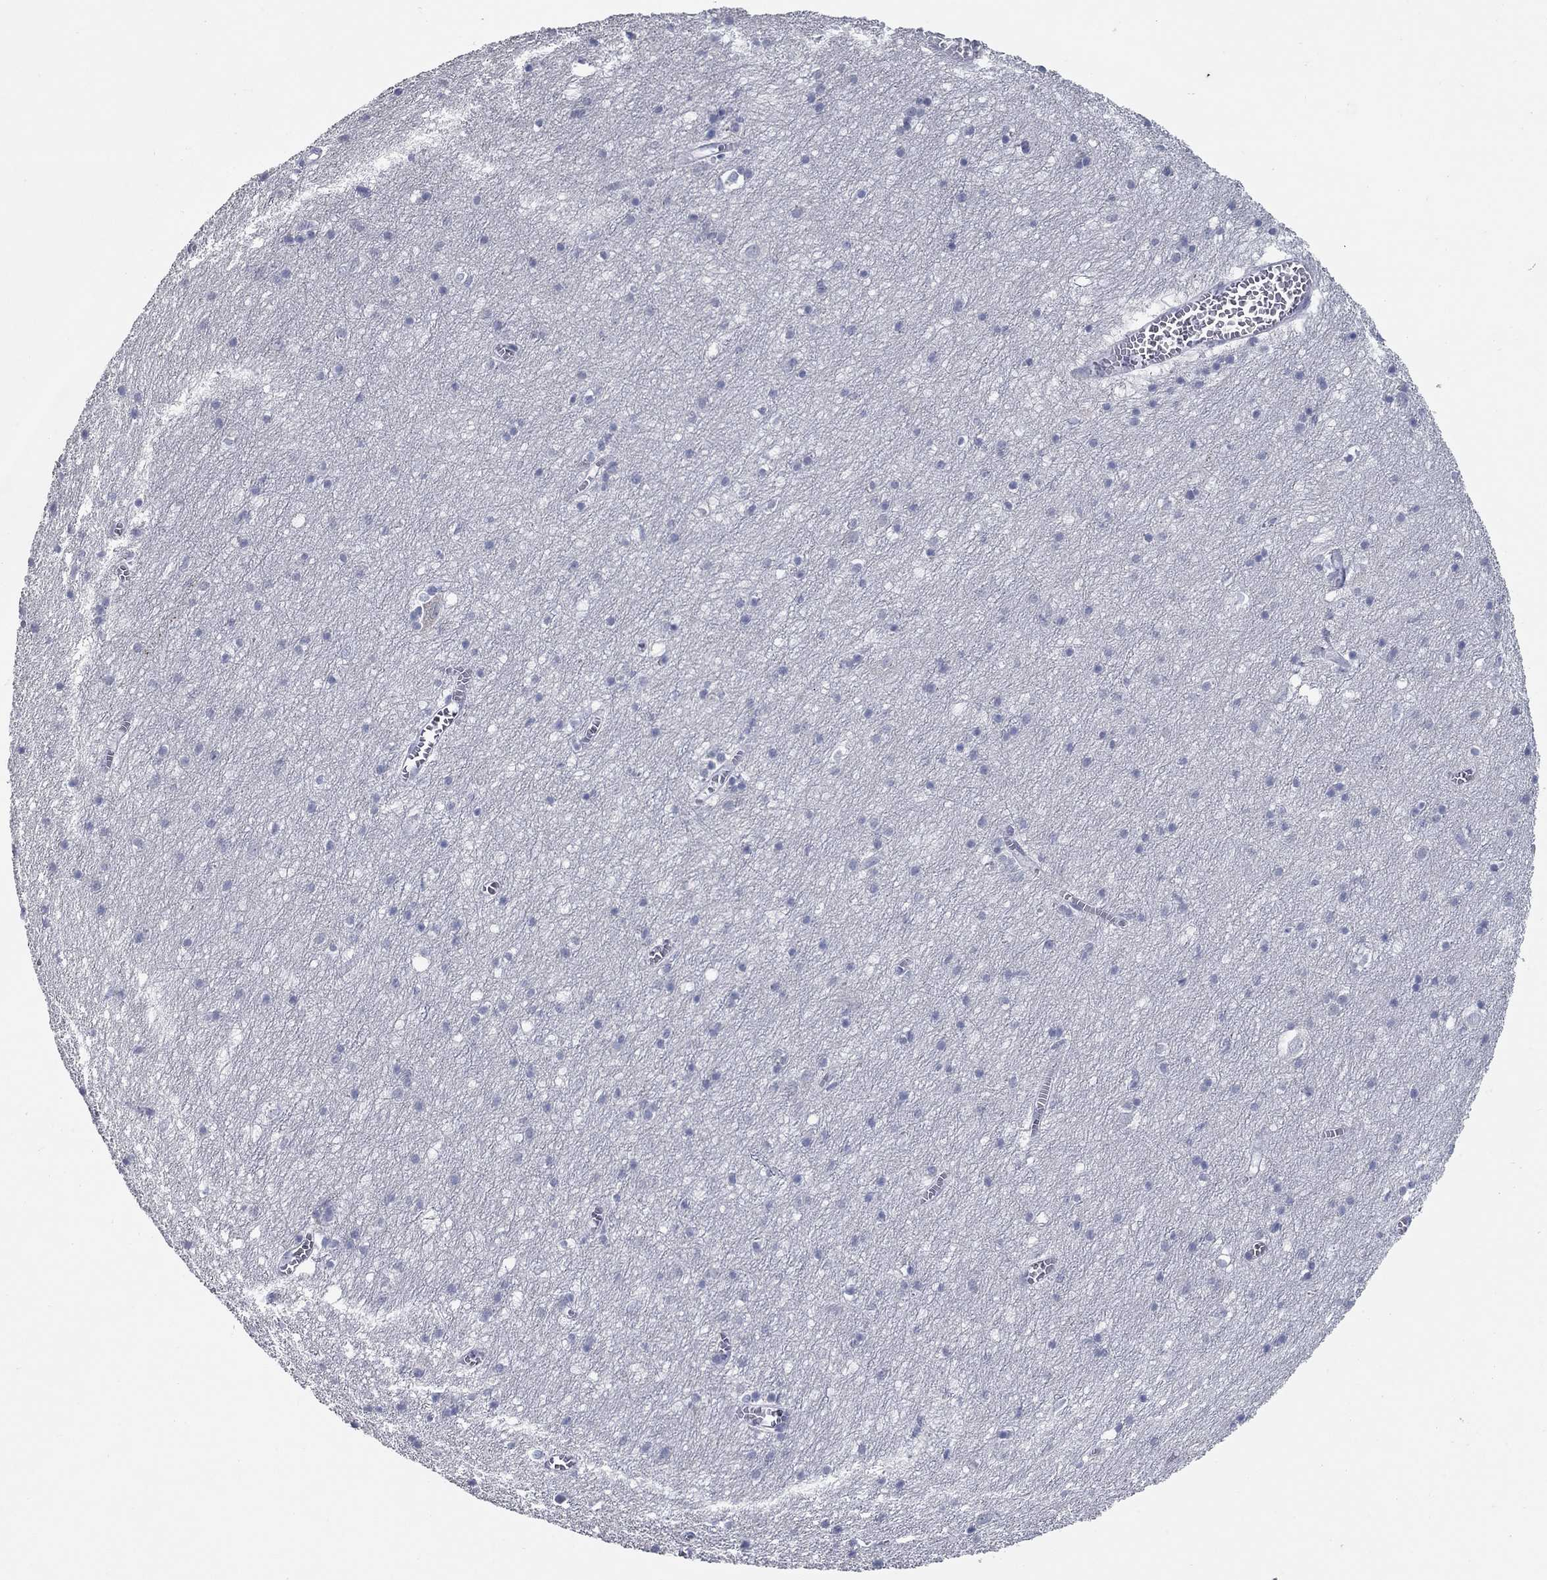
{"staining": {"intensity": "negative", "quantity": "none", "location": "none"}, "tissue": "cerebral cortex", "cell_type": "Endothelial cells", "image_type": "normal", "snomed": [{"axis": "morphology", "description": "Normal tissue, NOS"}, {"axis": "topography", "description": "Cerebral cortex"}], "caption": "IHC of unremarkable human cerebral cortex exhibits no positivity in endothelial cells.", "gene": "TAC1", "patient": {"sex": "male", "age": 70}}